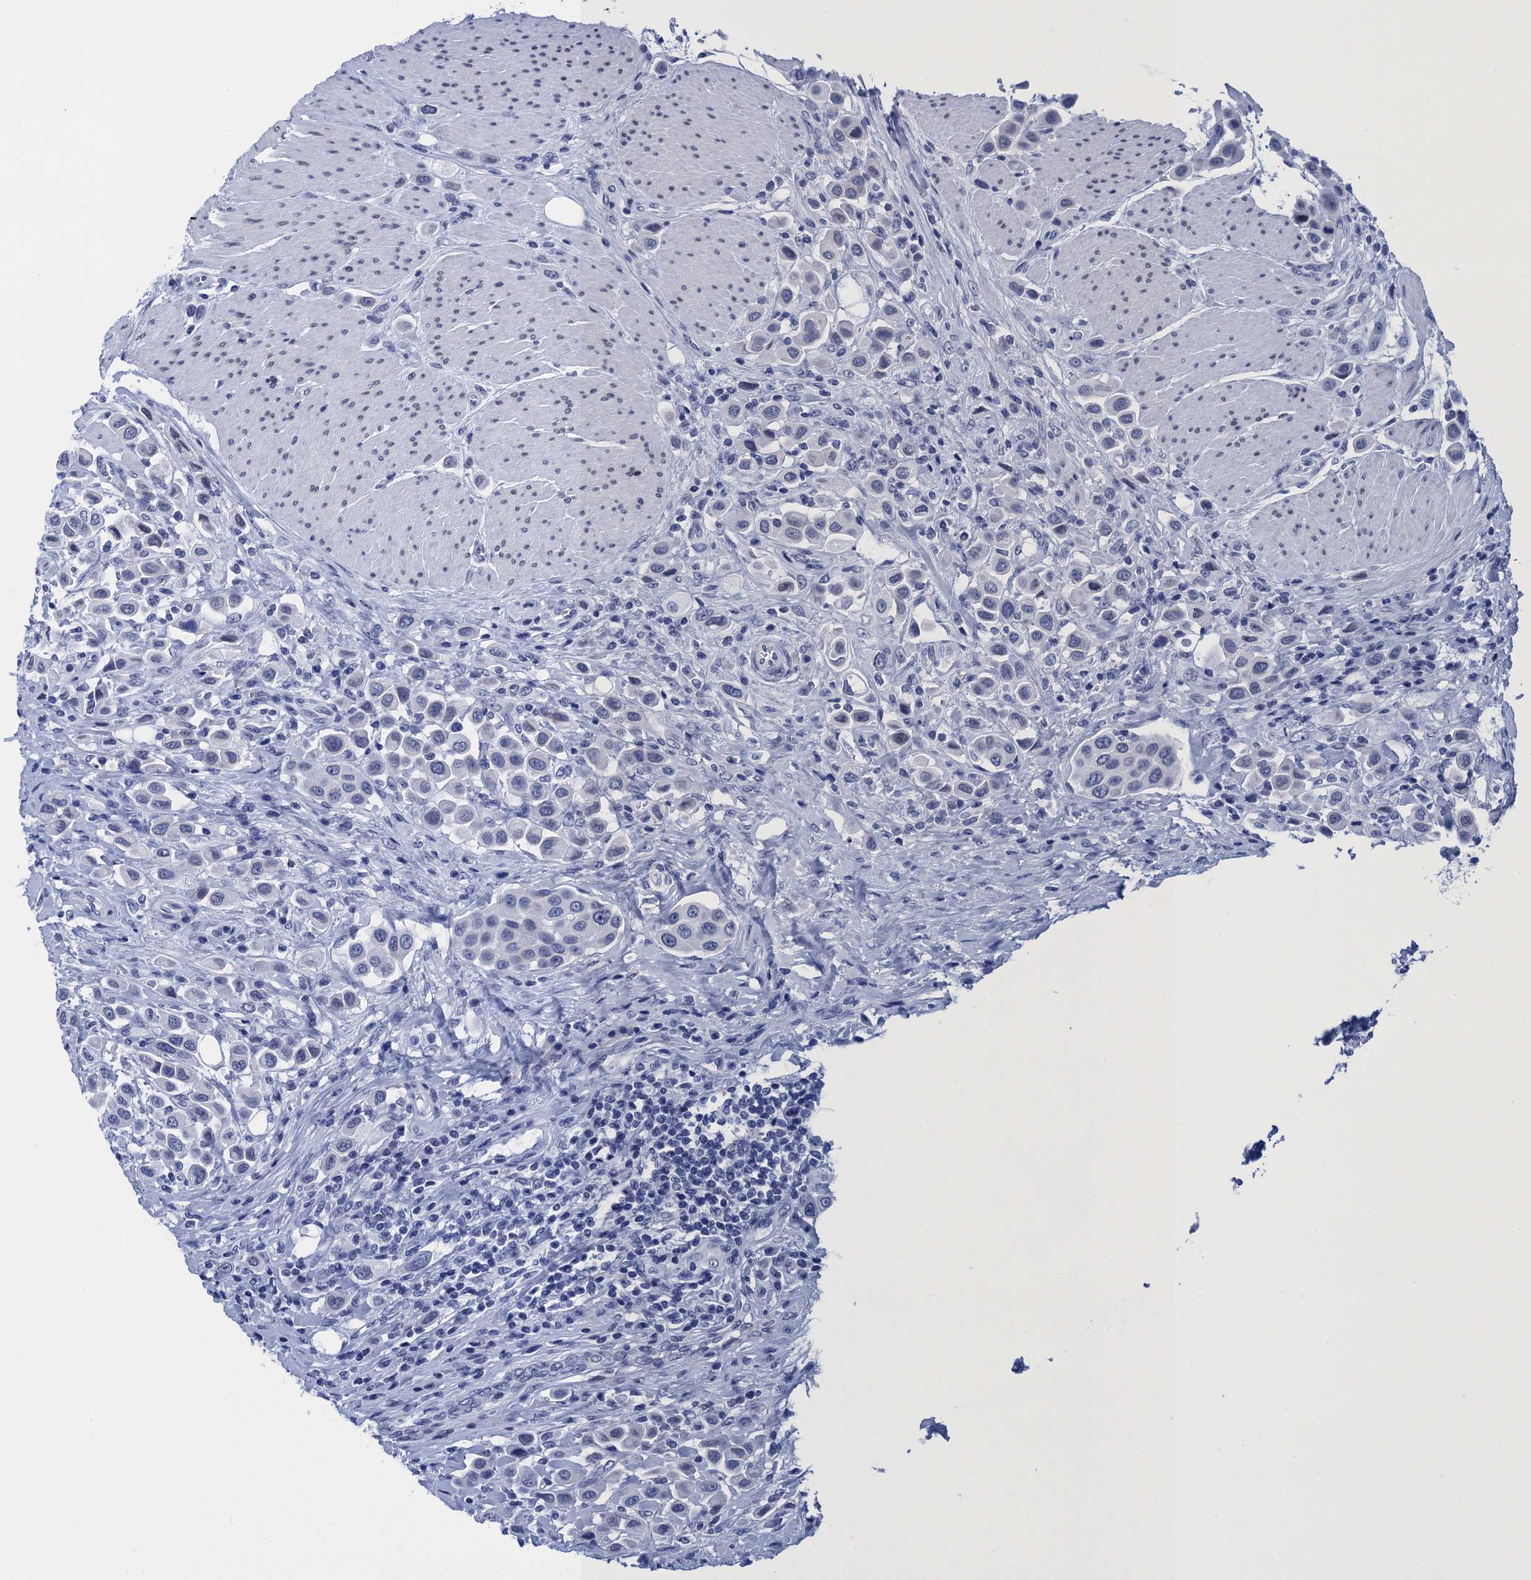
{"staining": {"intensity": "negative", "quantity": "none", "location": "none"}, "tissue": "urothelial cancer", "cell_type": "Tumor cells", "image_type": "cancer", "snomed": [{"axis": "morphology", "description": "Urothelial carcinoma, High grade"}, {"axis": "topography", "description": "Urinary bladder"}], "caption": "This is a micrograph of immunohistochemistry (IHC) staining of high-grade urothelial carcinoma, which shows no positivity in tumor cells. The staining is performed using DAB brown chromogen with nuclei counter-stained in using hematoxylin.", "gene": "METTL25", "patient": {"sex": "male", "age": 50}}